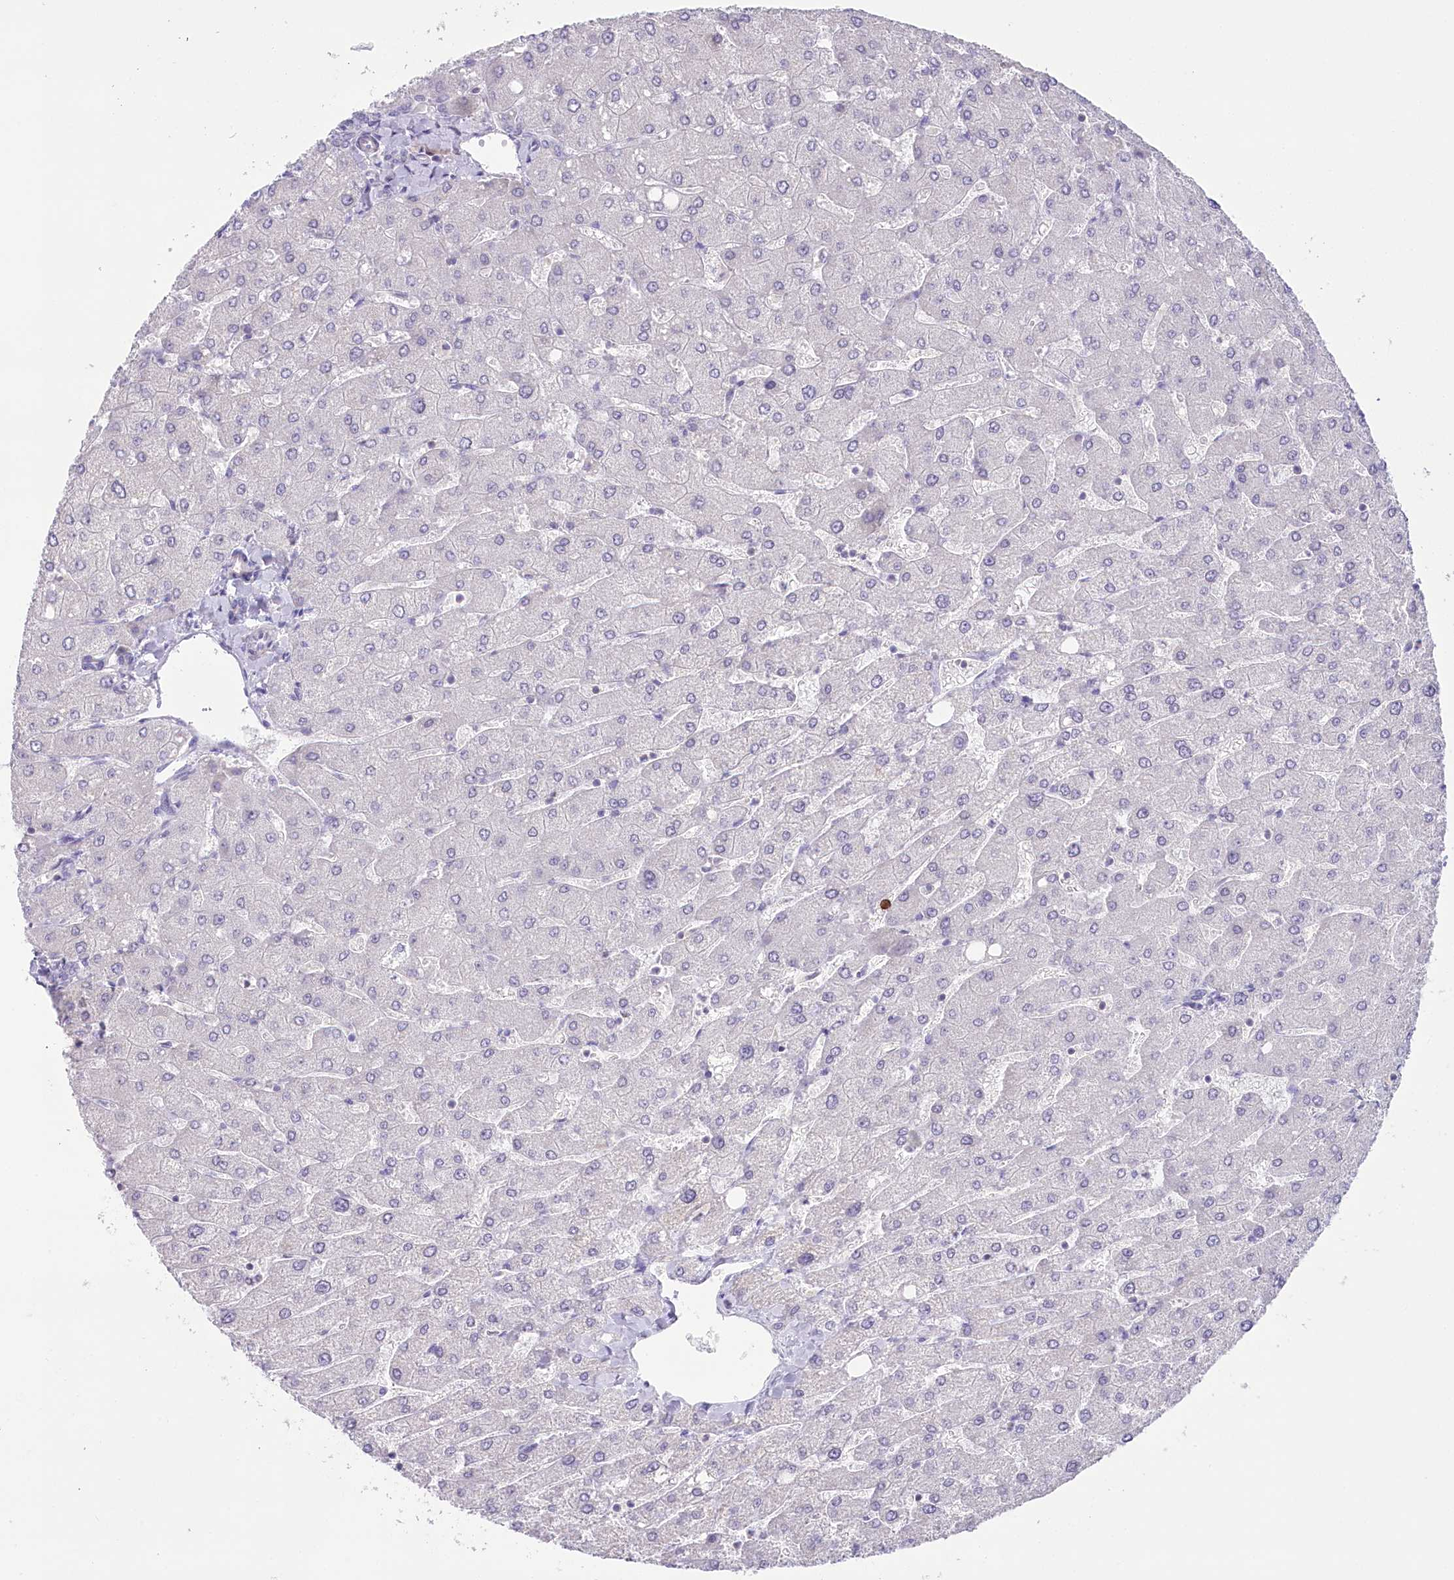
{"staining": {"intensity": "negative", "quantity": "none", "location": "none"}, "tissue": "liver", "cell_type": "Cholangiocytes", "image_type": "normal", "snomed": [{"axis": "morphology", "description": "Normal tissue, NOS"}, {"axis": "topography", "description": "Liver"}], "caption": "A histopathology image of liver stained for a protein shows no brown staining in cholangiocytes.", "gene": "MYOZ1", "patient": {"sex": "male", "age": 55}}